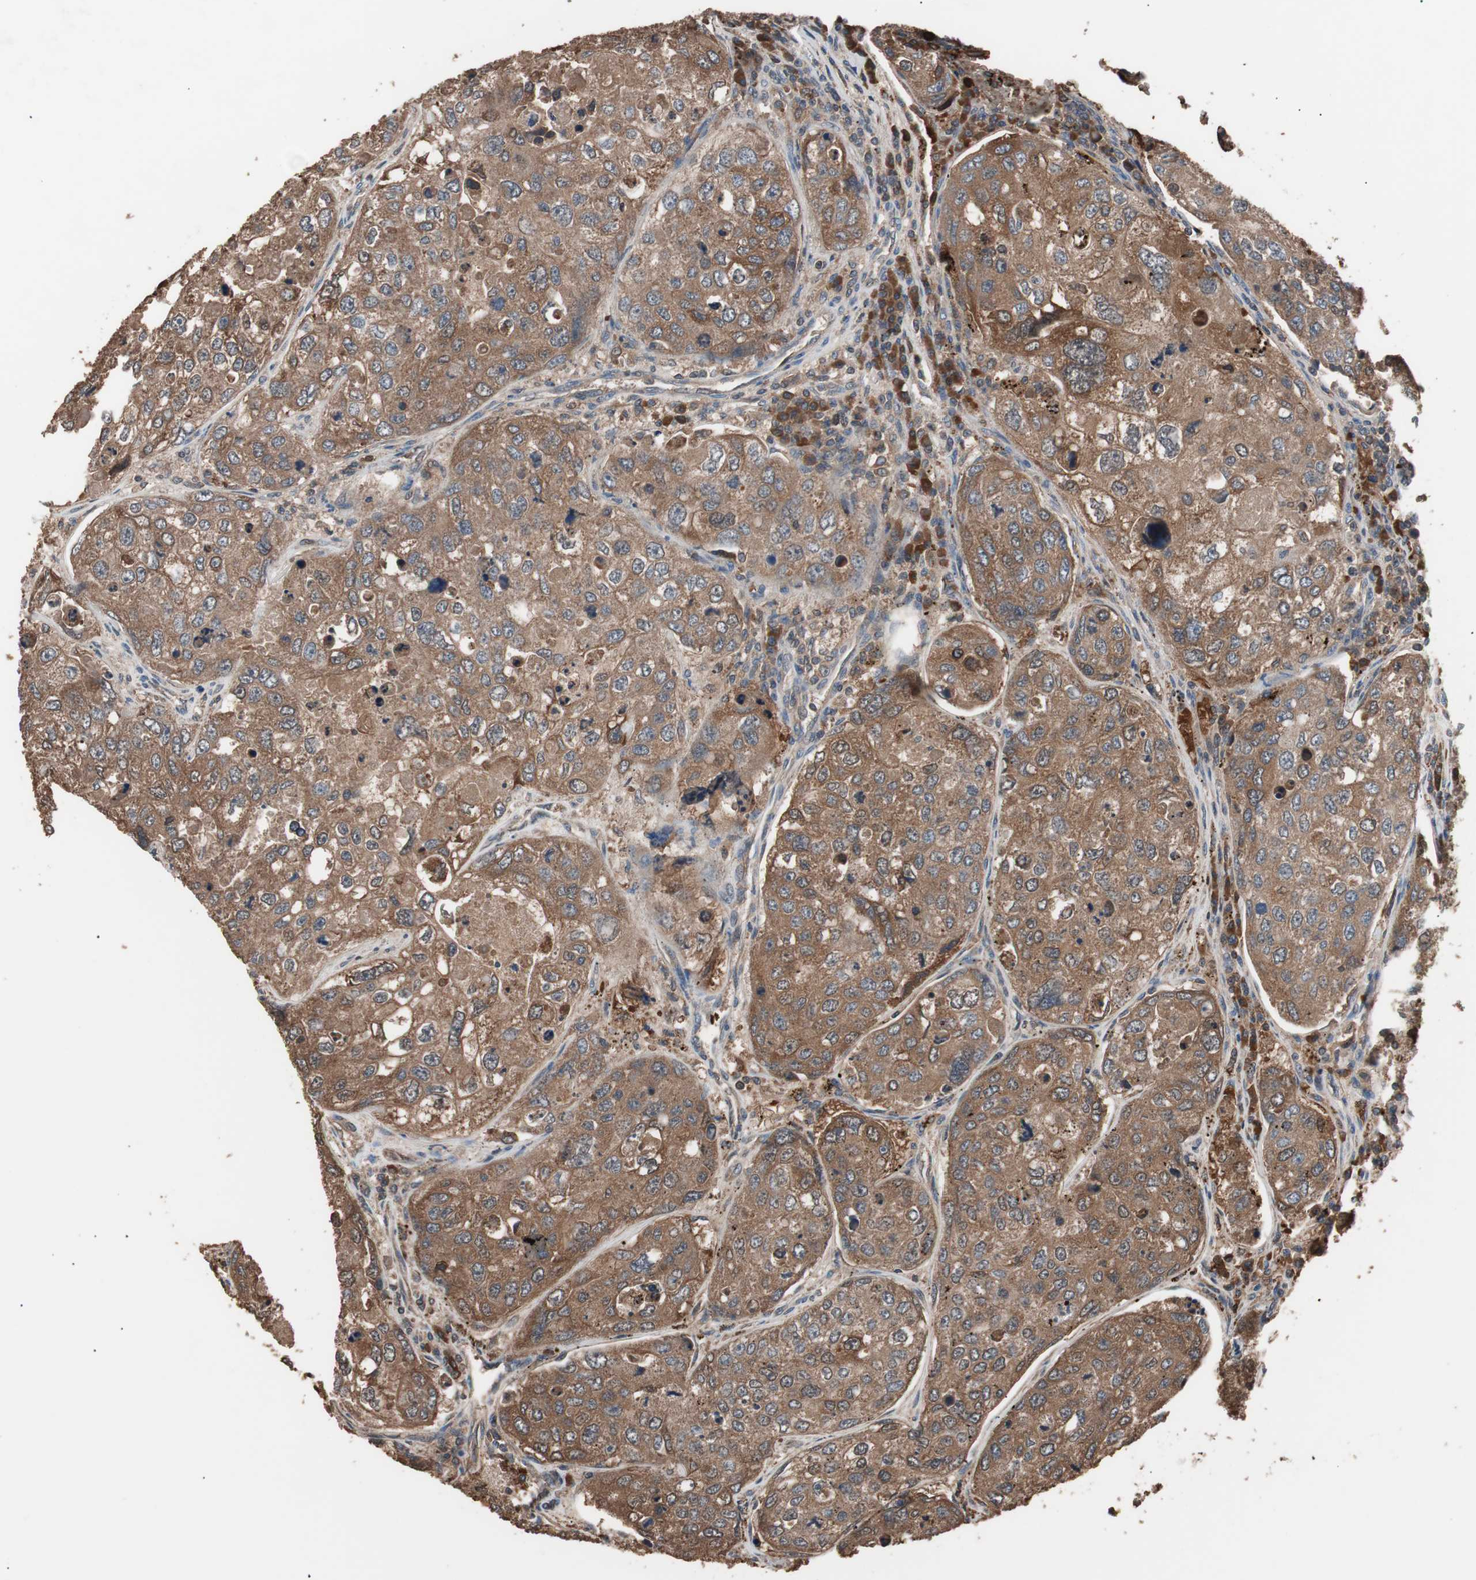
{"staining": {"intensity": "moderate", "quantity": ">75%", "location": "cytoplasmic/membranous"}, "tissue": "urothelial cancer", "cell_type": "Tumor cells", "image_type": "cancer", "snomed": [{"axis": "morphology", "description": "Urothelial carcinoma, High grade"}, {"axis": "topography", "description": "Lymph node"}, {"axis": "topography", "description": "Urinary bladder"}], "caption": "About >75% of tumor cells in human urothelial carcinoma (high-grade) show moderate cytoplasmic/membranous protein expression as visualized by brown immunohistochemical staining.", "gene": "GLYCTK", "patient": {"sex": "male", "age": 51}}